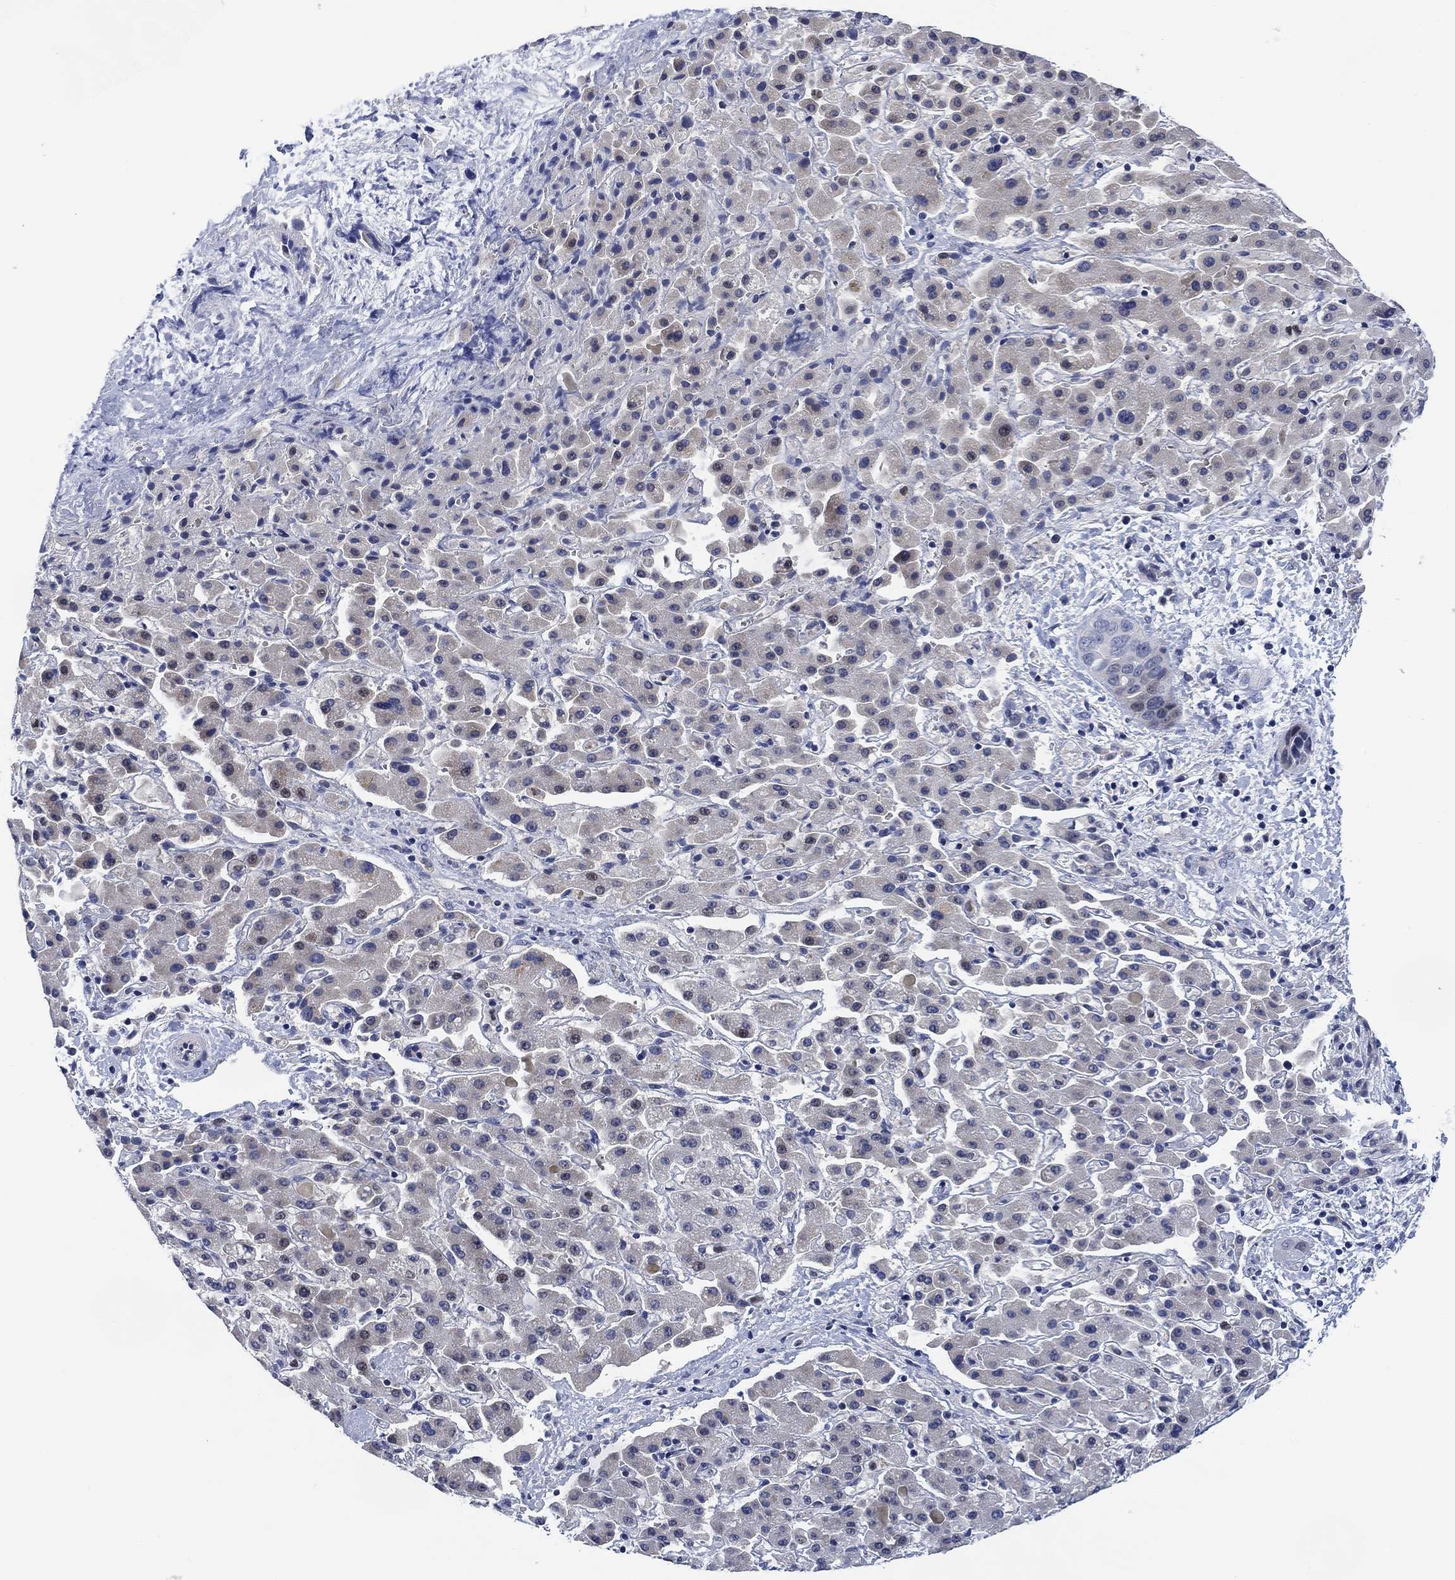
{"staining": {"intensity": "negative", "quantity": "none", "location": "none"}, "tissue": "liver cancer", "cell_type": "Tumor cells", "image_type": "cancer", "snomed": [{"axis": "morphology", "description": "Cholangiocarcinoma"}, {"axis": "topography", "description": "Liver"}], "caption": "This is a image of immunohistochemistry (IHC) staining of cholangiocarcinoma (liver), which shows no expression in tumor cells. (Immunohistochemistry, brightfield microscopy, high magnification).", "gene": "DAZL", "patient": {"sex": "female", "age": 52}}